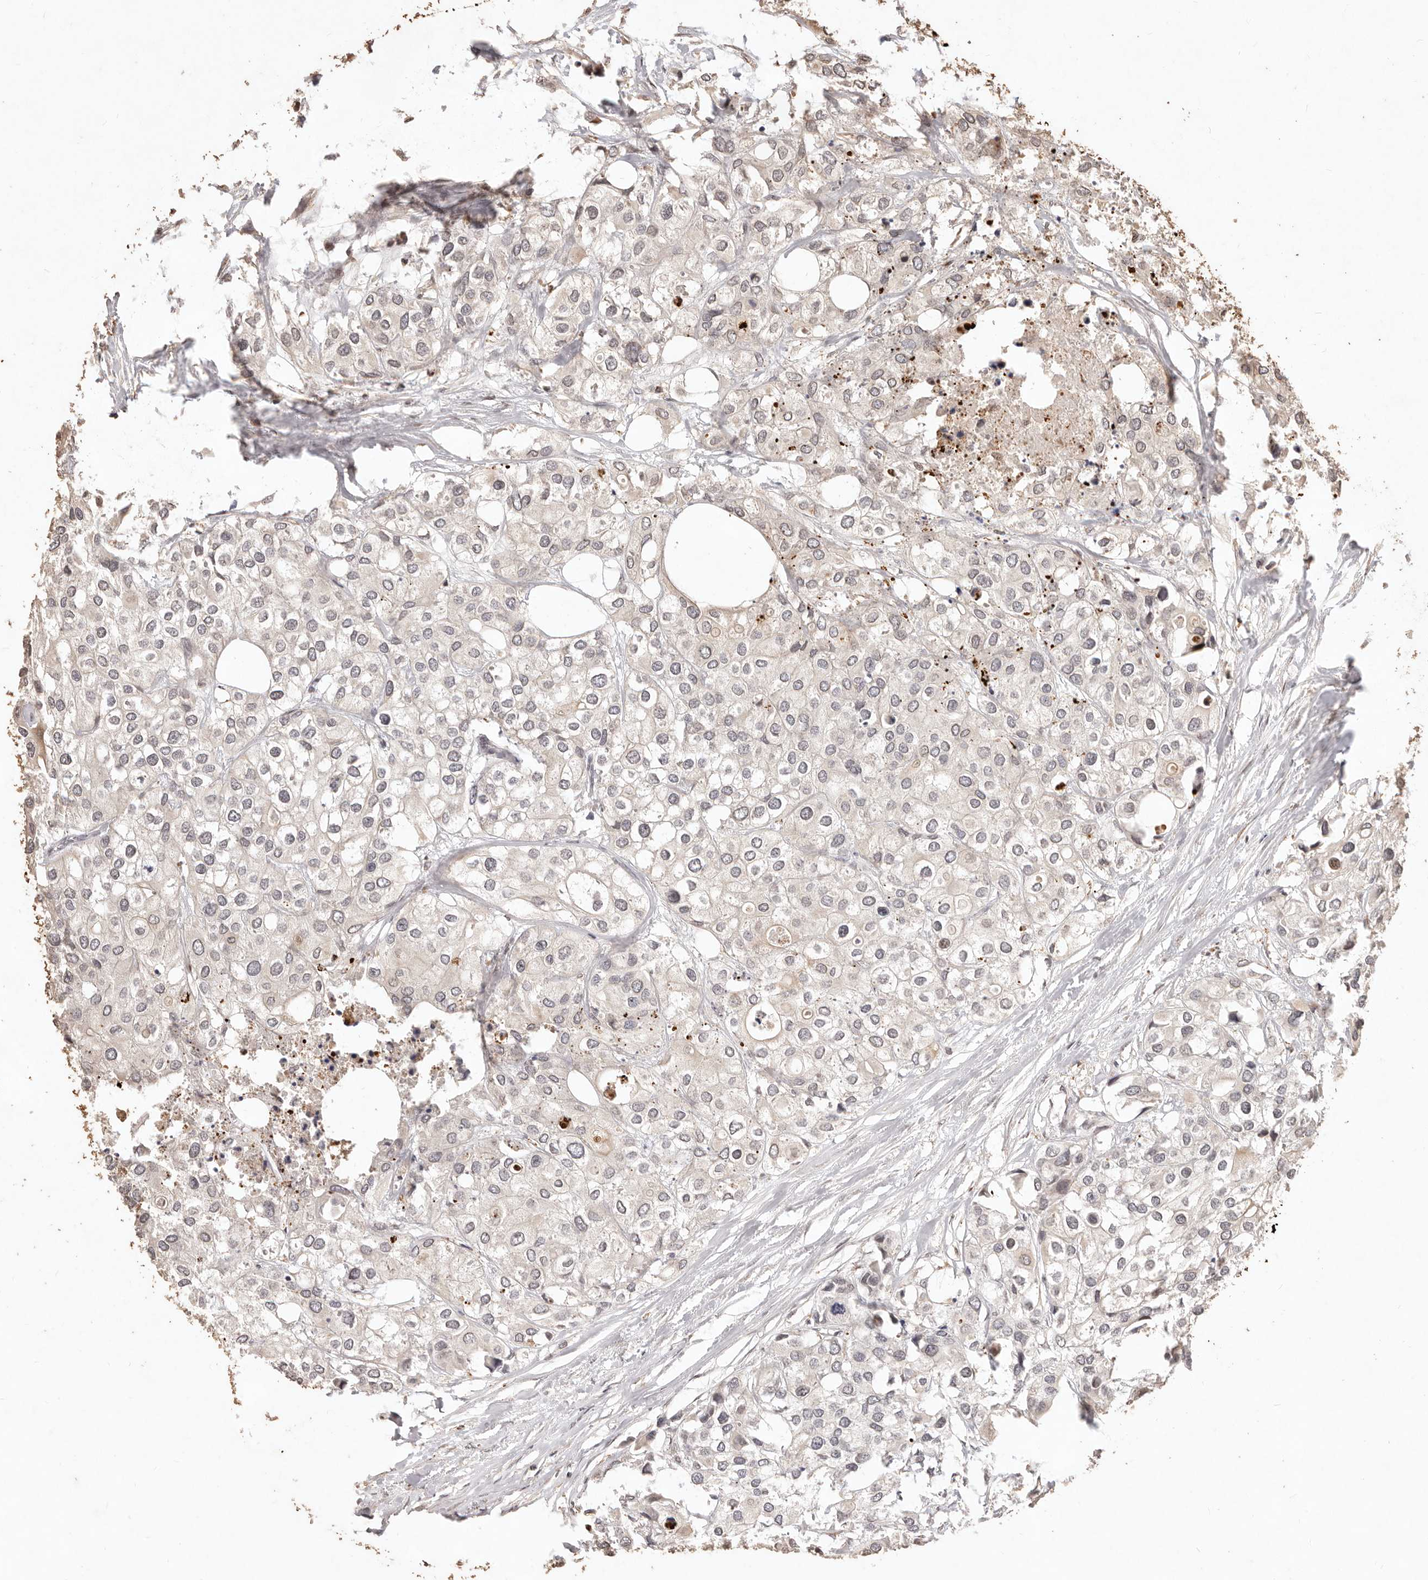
{"staining": {"intensity": "weak", "quantity": "25%-75%", "location": "cytoplasmic/membranous,nuclear"}, "tissue": "urothelial cancer", "cell_type": "Tumor cells", "image_type": "cancer", "snomed": [{"axis": "morphology", "description": "Urothelial carcinoma, High grade"}, {"axis": "topography", "description": "Urinary bladder"}], "caption": "IHC photomicrograph of urothelial cancer stained for a protein (brown), which displays low levels of weak cytoplasmic/membranous and nuclear staining in approximately 25%-75% of tumor cells.", "gene": "KIF9", "patient": {"sex": "male", "age": 64}}